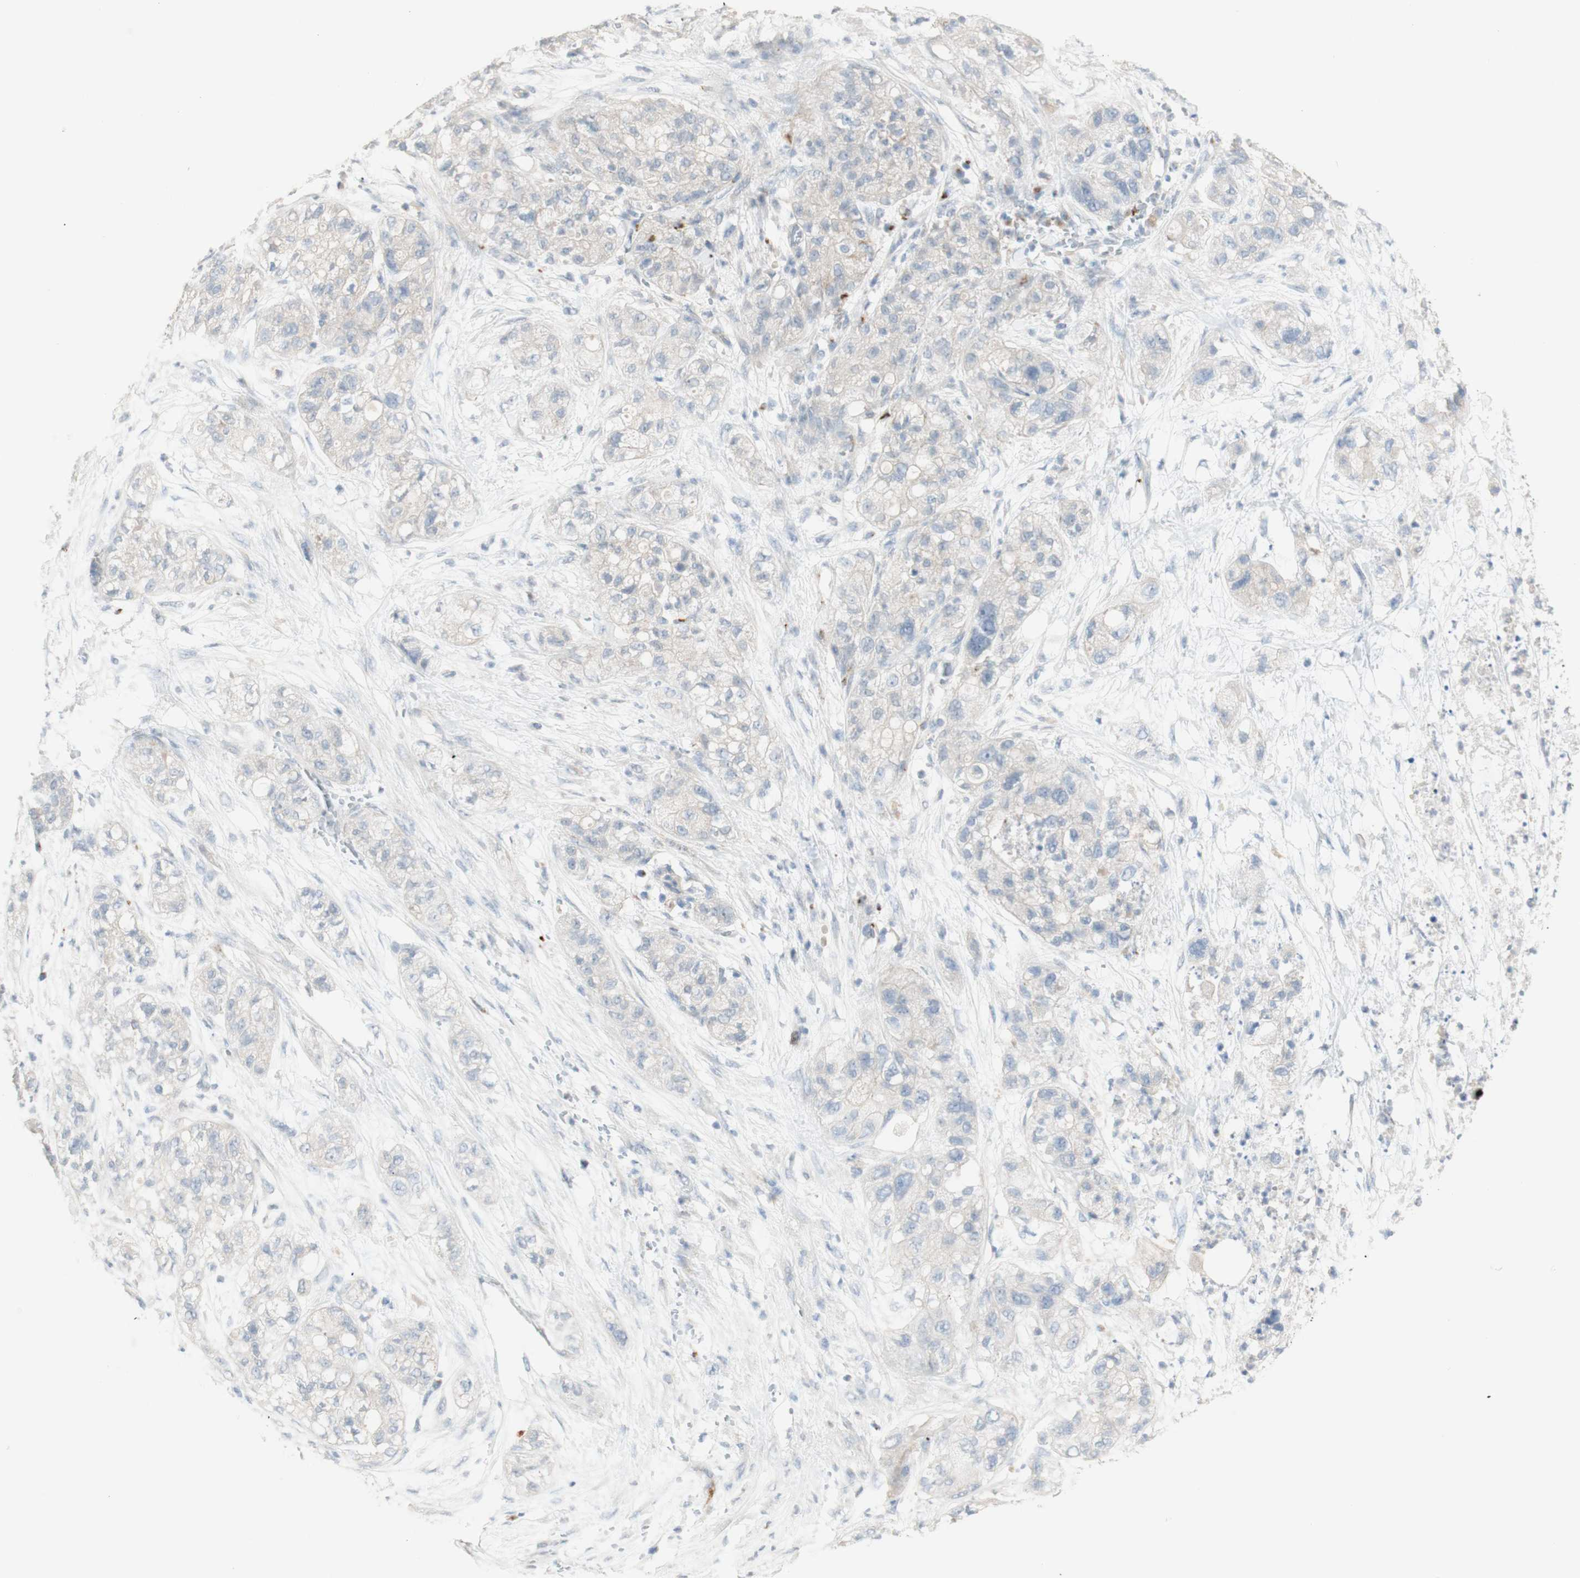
{"staining": {"intensity": "negative", "quantity": "none", "location": "none"}, "tissue": "pancreatic cancer", "cell_type": "Tumor cells", "image_type": "cancer", "snomed": [{"axis": "morphology", "description": "Adenocarcinoma, NOS"}, {"axis": "topography", "description": "Pancreas"}], "caption": "Immunohistochemical staining of human adenocarcinoma (pancreatic) displays no significant staining in tumor cells.", "gene": "MANEA", "patient": {"sex": "female", "age": 78}}